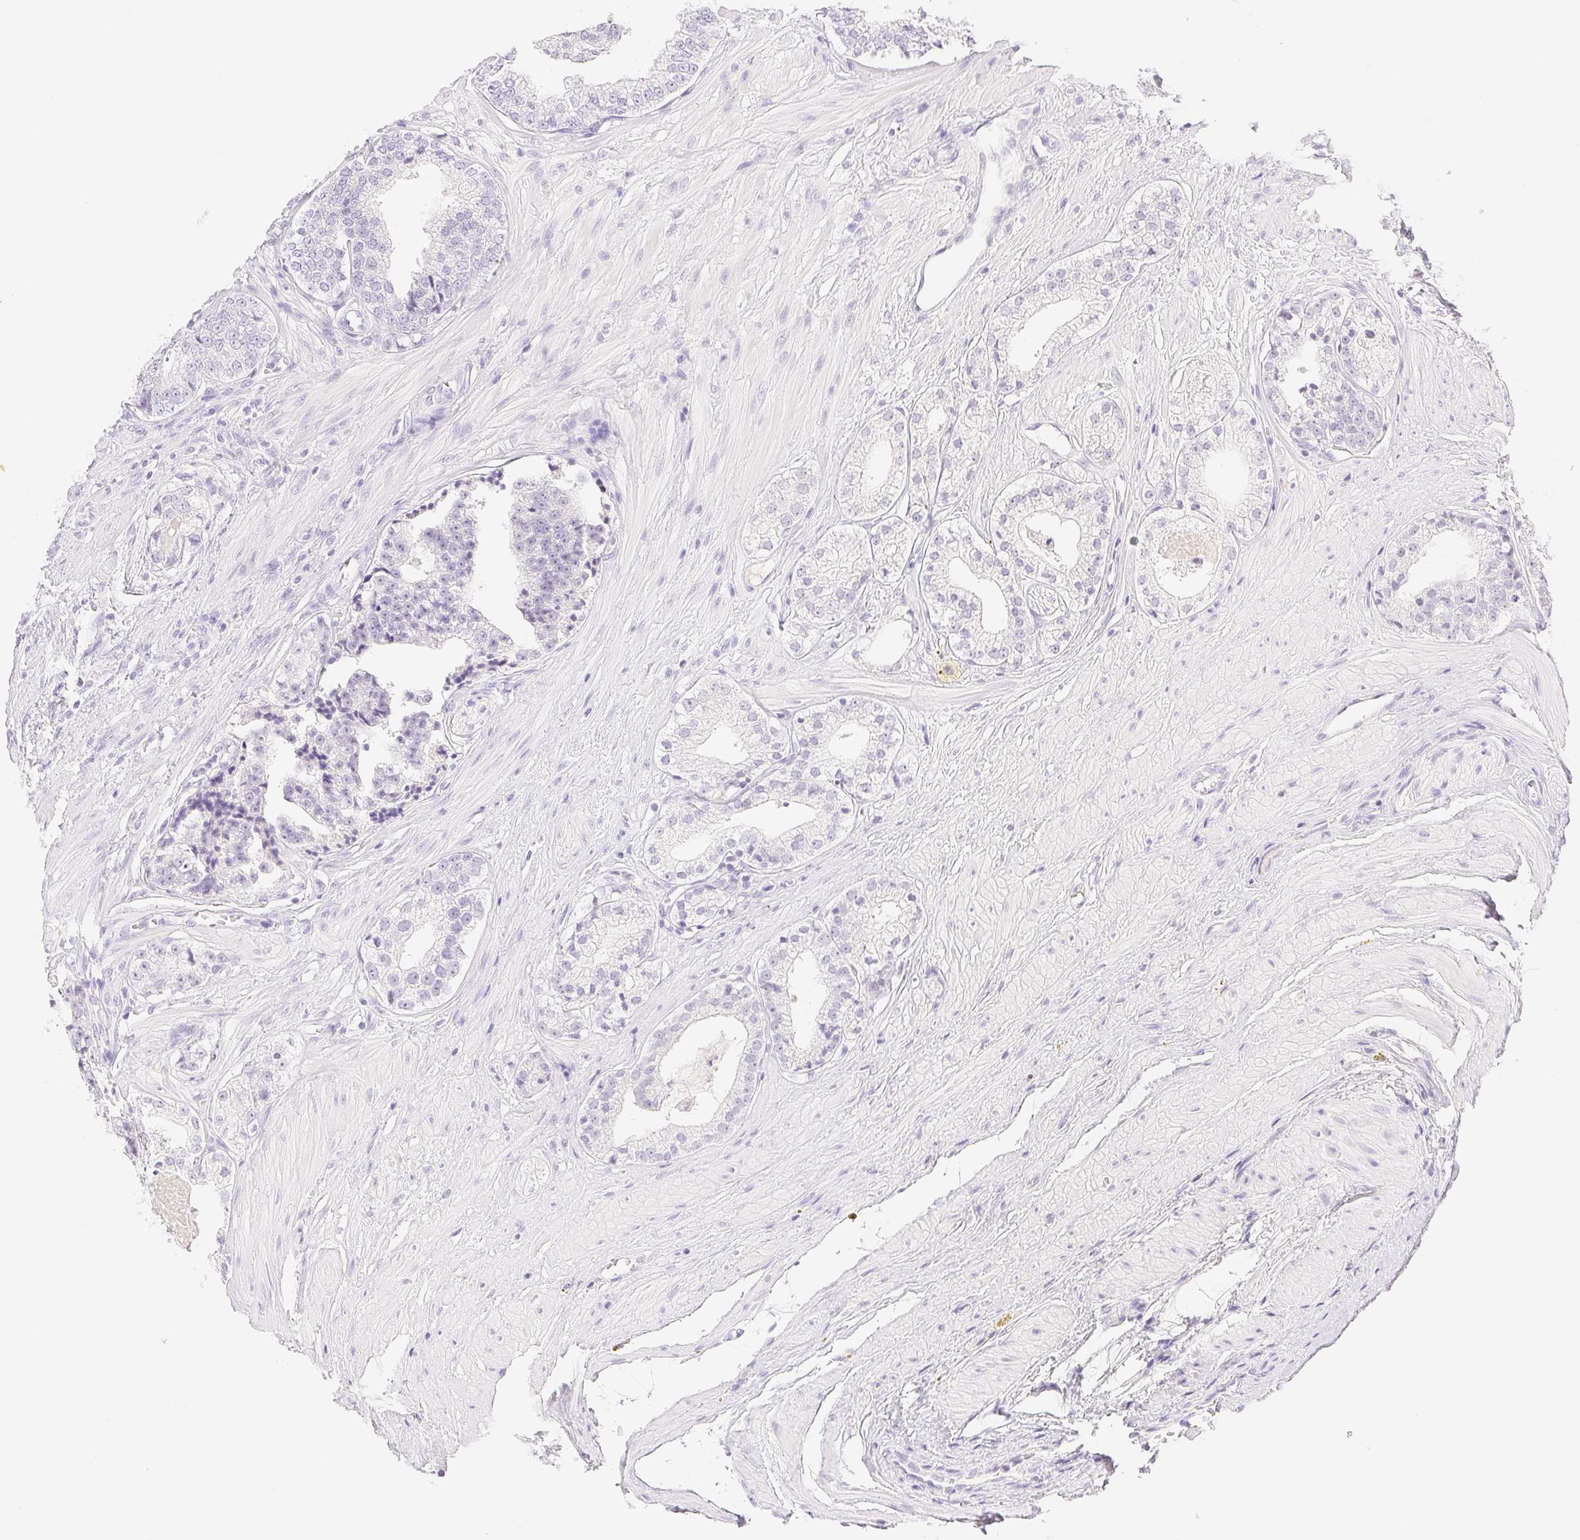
{"staining": {"intensity": "negative", "quantity": "none", "location": "none"}, "tissue": "prostate cancer", "cell_type": "Tumor cells", "image_type": "cancer", "snomed": [{"axis": "morphology", "description": "Adenocarcinoma, Low grade"}, {"axis": "topography", "description": "Prostate"}], "caption": "Image shows no significant protein staining in tumor cells of prostate cancer (adenocarcinoma (low-grade)).", "gene": "SPACA4", "patient": {"sex": "male", "age": 60}}